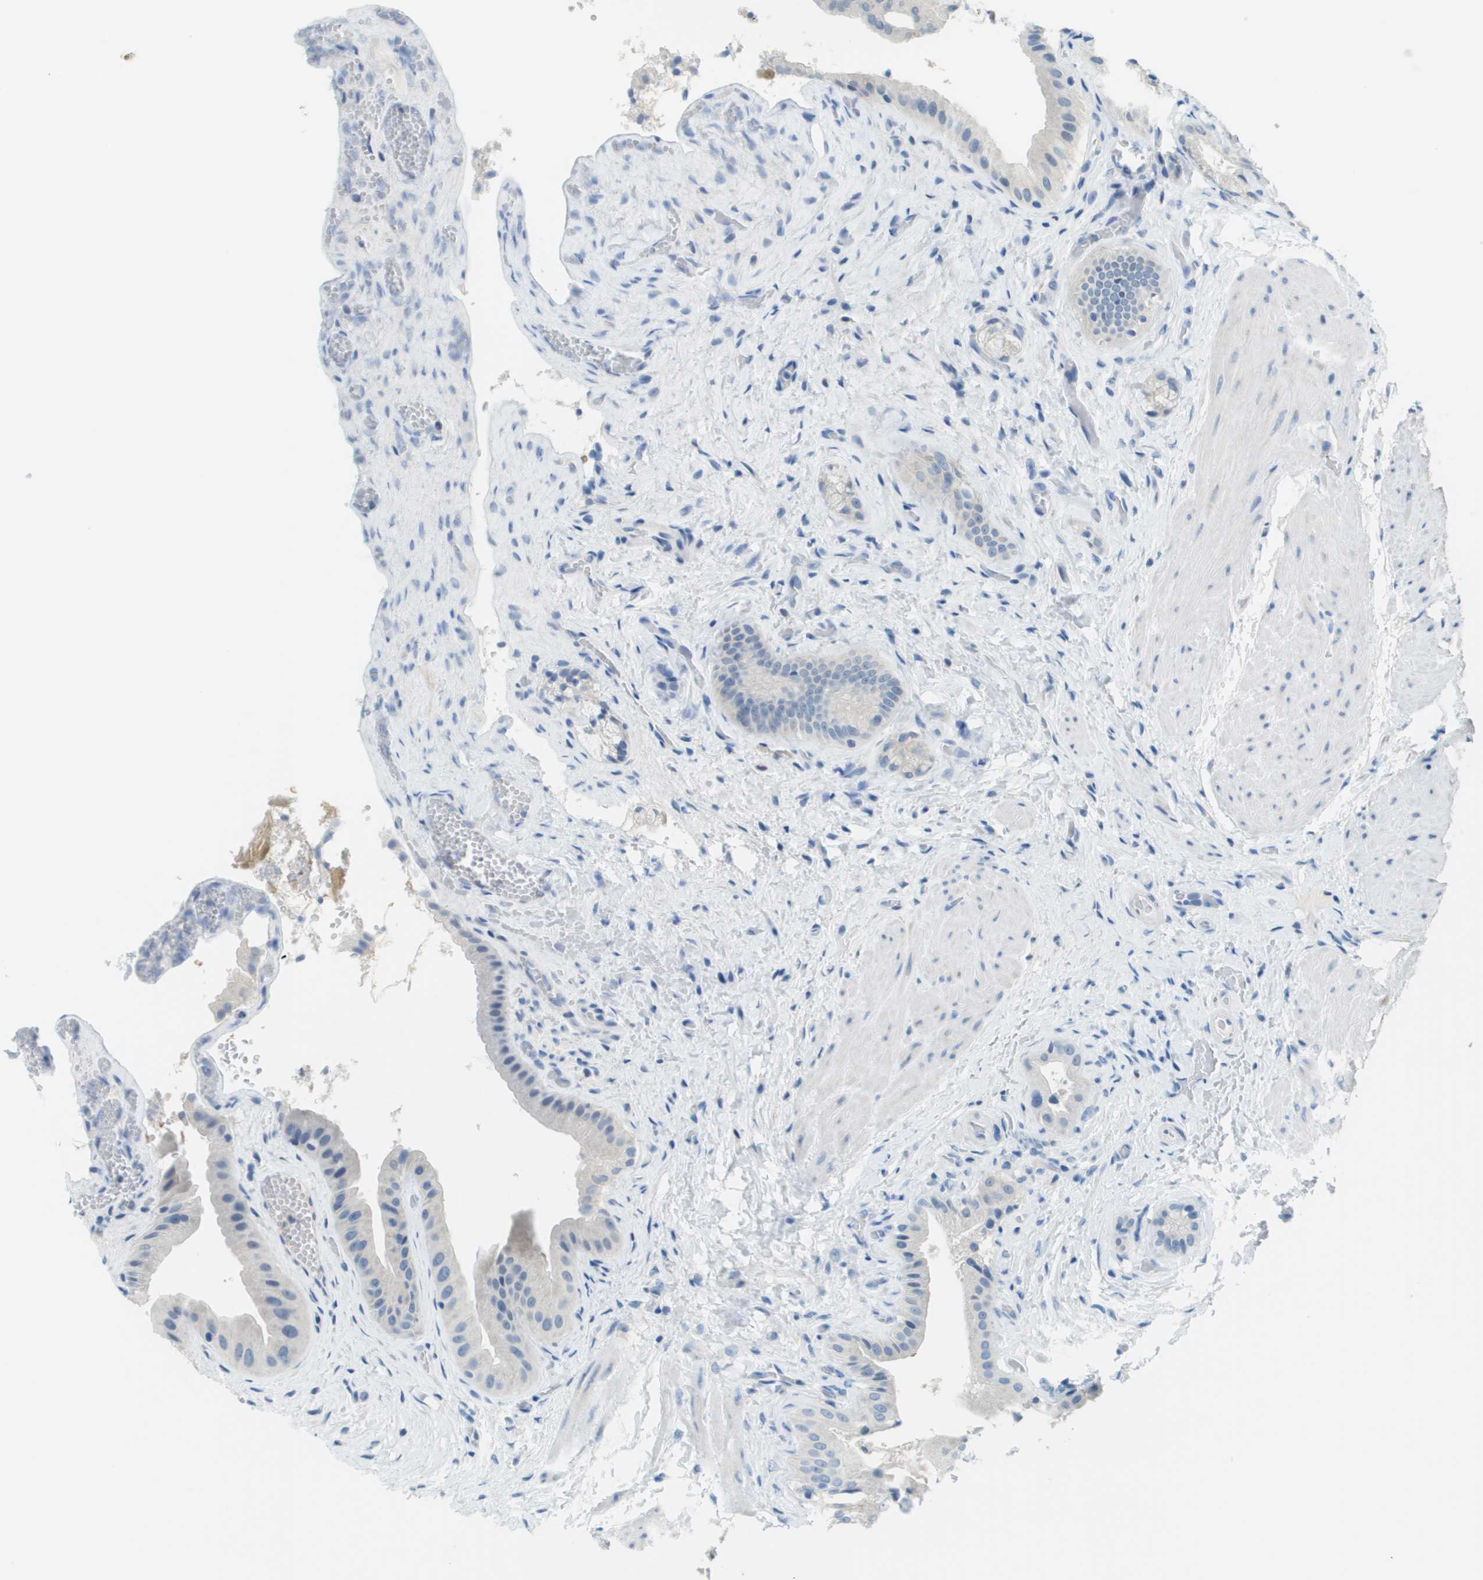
{"staining": {"intensity": "negative", "quantity": "none", "location": "none"}, "tissue": "gallbladder", "cell_type": "Glandular cells", "image_type": "normal", "snomed": [{"axis": "morphology", "description": "Normal tissue, NOS"}, {"axis": "topography", "description": "Gallbladder"}], "caption": "High power microscopy image of an IHC histopathology image of benign gallbladder, revealing no significant staining in glandular cells.", "gene": "PTGDR2", "patient": {"sex": "male", "age": 49}}